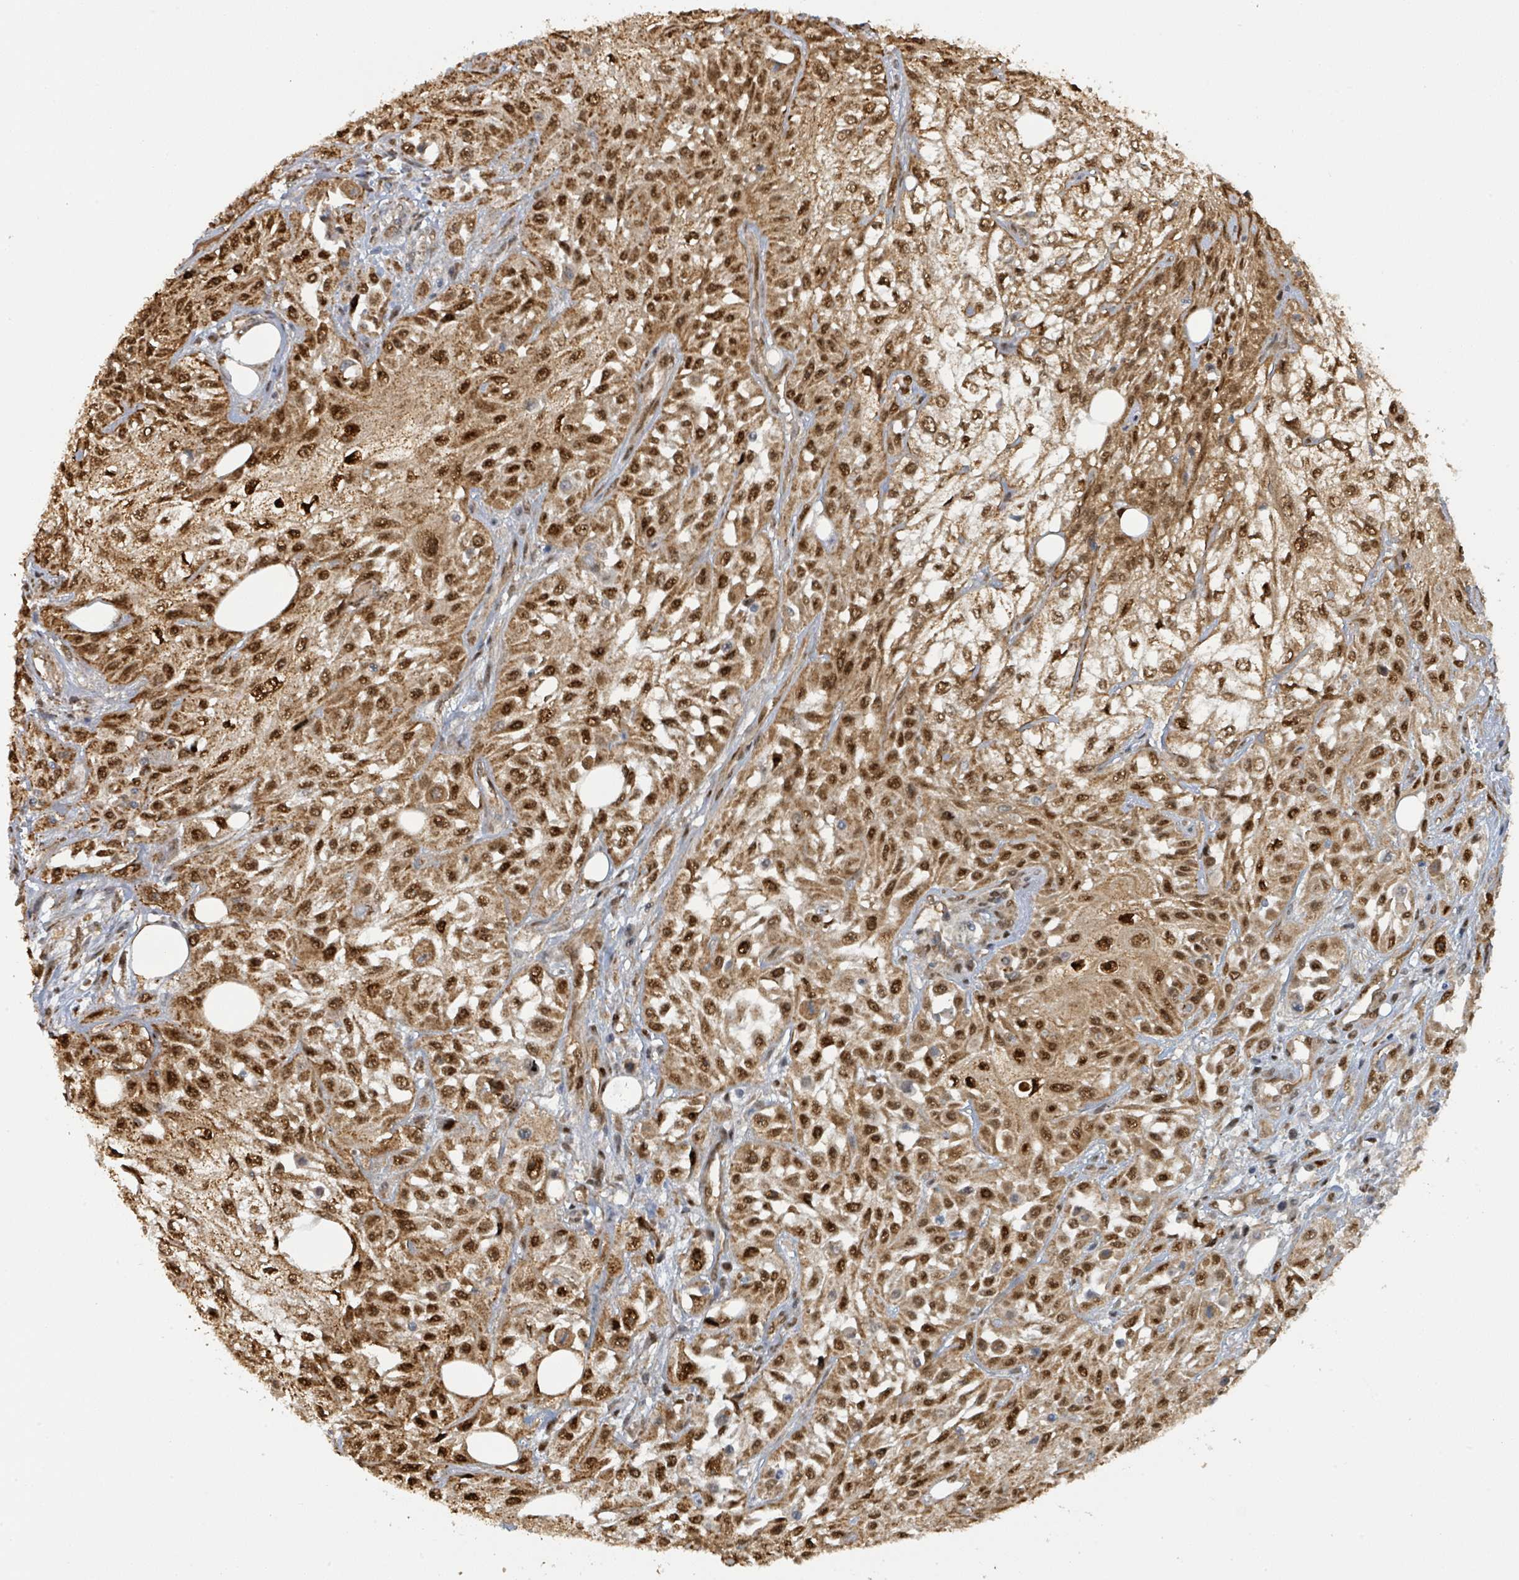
{"staining": {"intensity": "strong", "quantity": ">75%", "location": "cytoplasmic/membranous,nuclear"}, "tissue": "skin cancer", "cell_type": "Tumor cells", "image_type": "cancer", "snomed": [{"axis": "morphology", "description": "Squamous cell carcinoma, NOS"}, {"axis": "morphology", "description": "Squamous cell carcinoma, metastatic, NOS"}, {"axis": "topography", "description": "Skin"}, {"axis": "topography", "description": "Lymph node"}], "caption": "Skin cancer (squamous cell carcinoma) stained with a brown dye reveals strong cytoplasmic/membranous and nuclear positive expression in approximately >75% of tumor cells.", "gene": "PSMB7", "patient": {"sex": "male", "age": 75}}